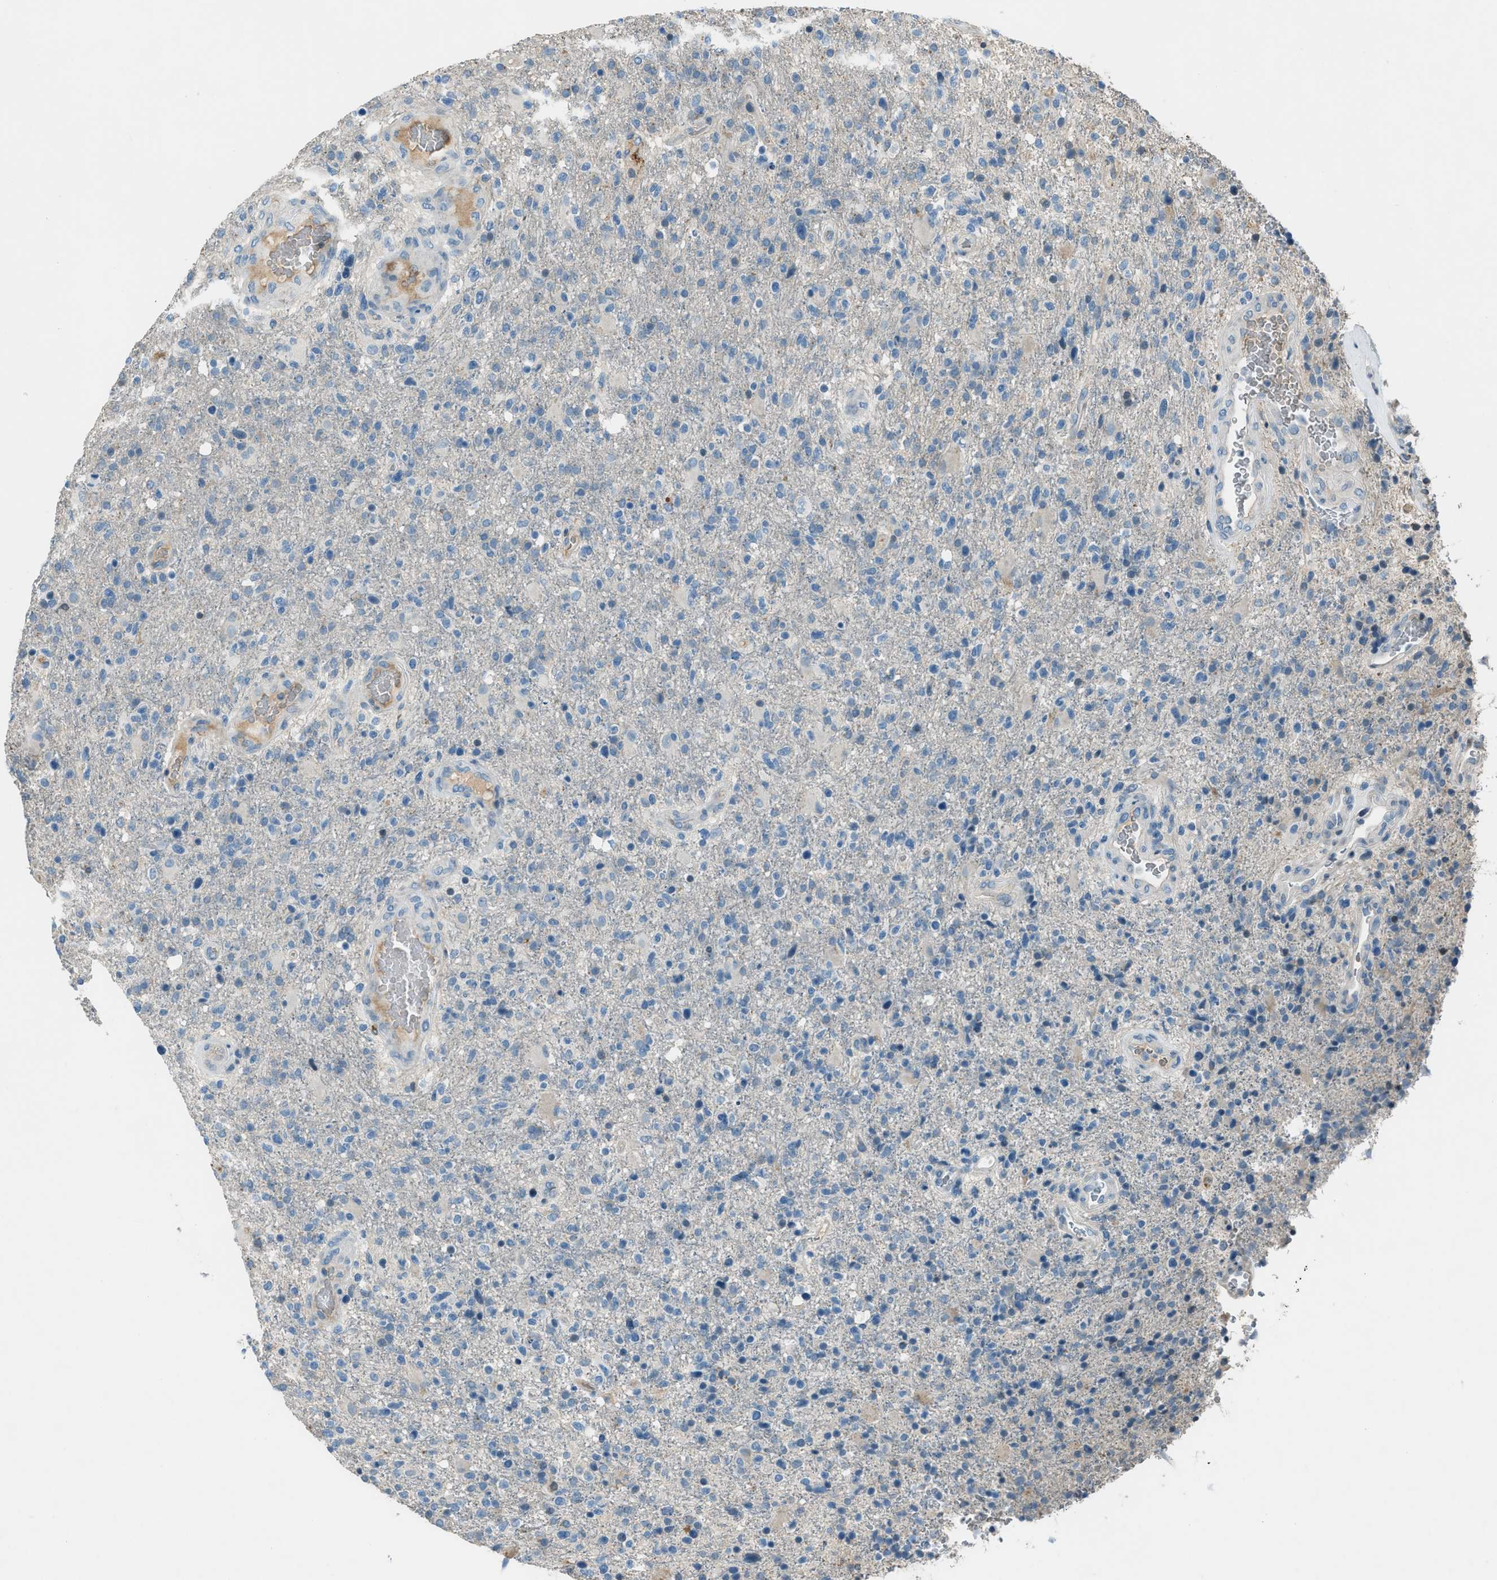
{"staining": {"intensity": "negative", "quantity": "none", "location": "none"}, "tissue": "glioma", "cell_type": "Tumor cells", "image_type": "cancer", "snomed": [{"axis": "morphology", "description": "Glioma, malignant, High grade"}, {"axis": "topography", "description": "Brain"}], "caption": "This is an IHC photomicrograph of human glioma. There is no positivity in tumor cells.", "gene": "FBLN2", "patient": {"sex": "male", "age": 72}}